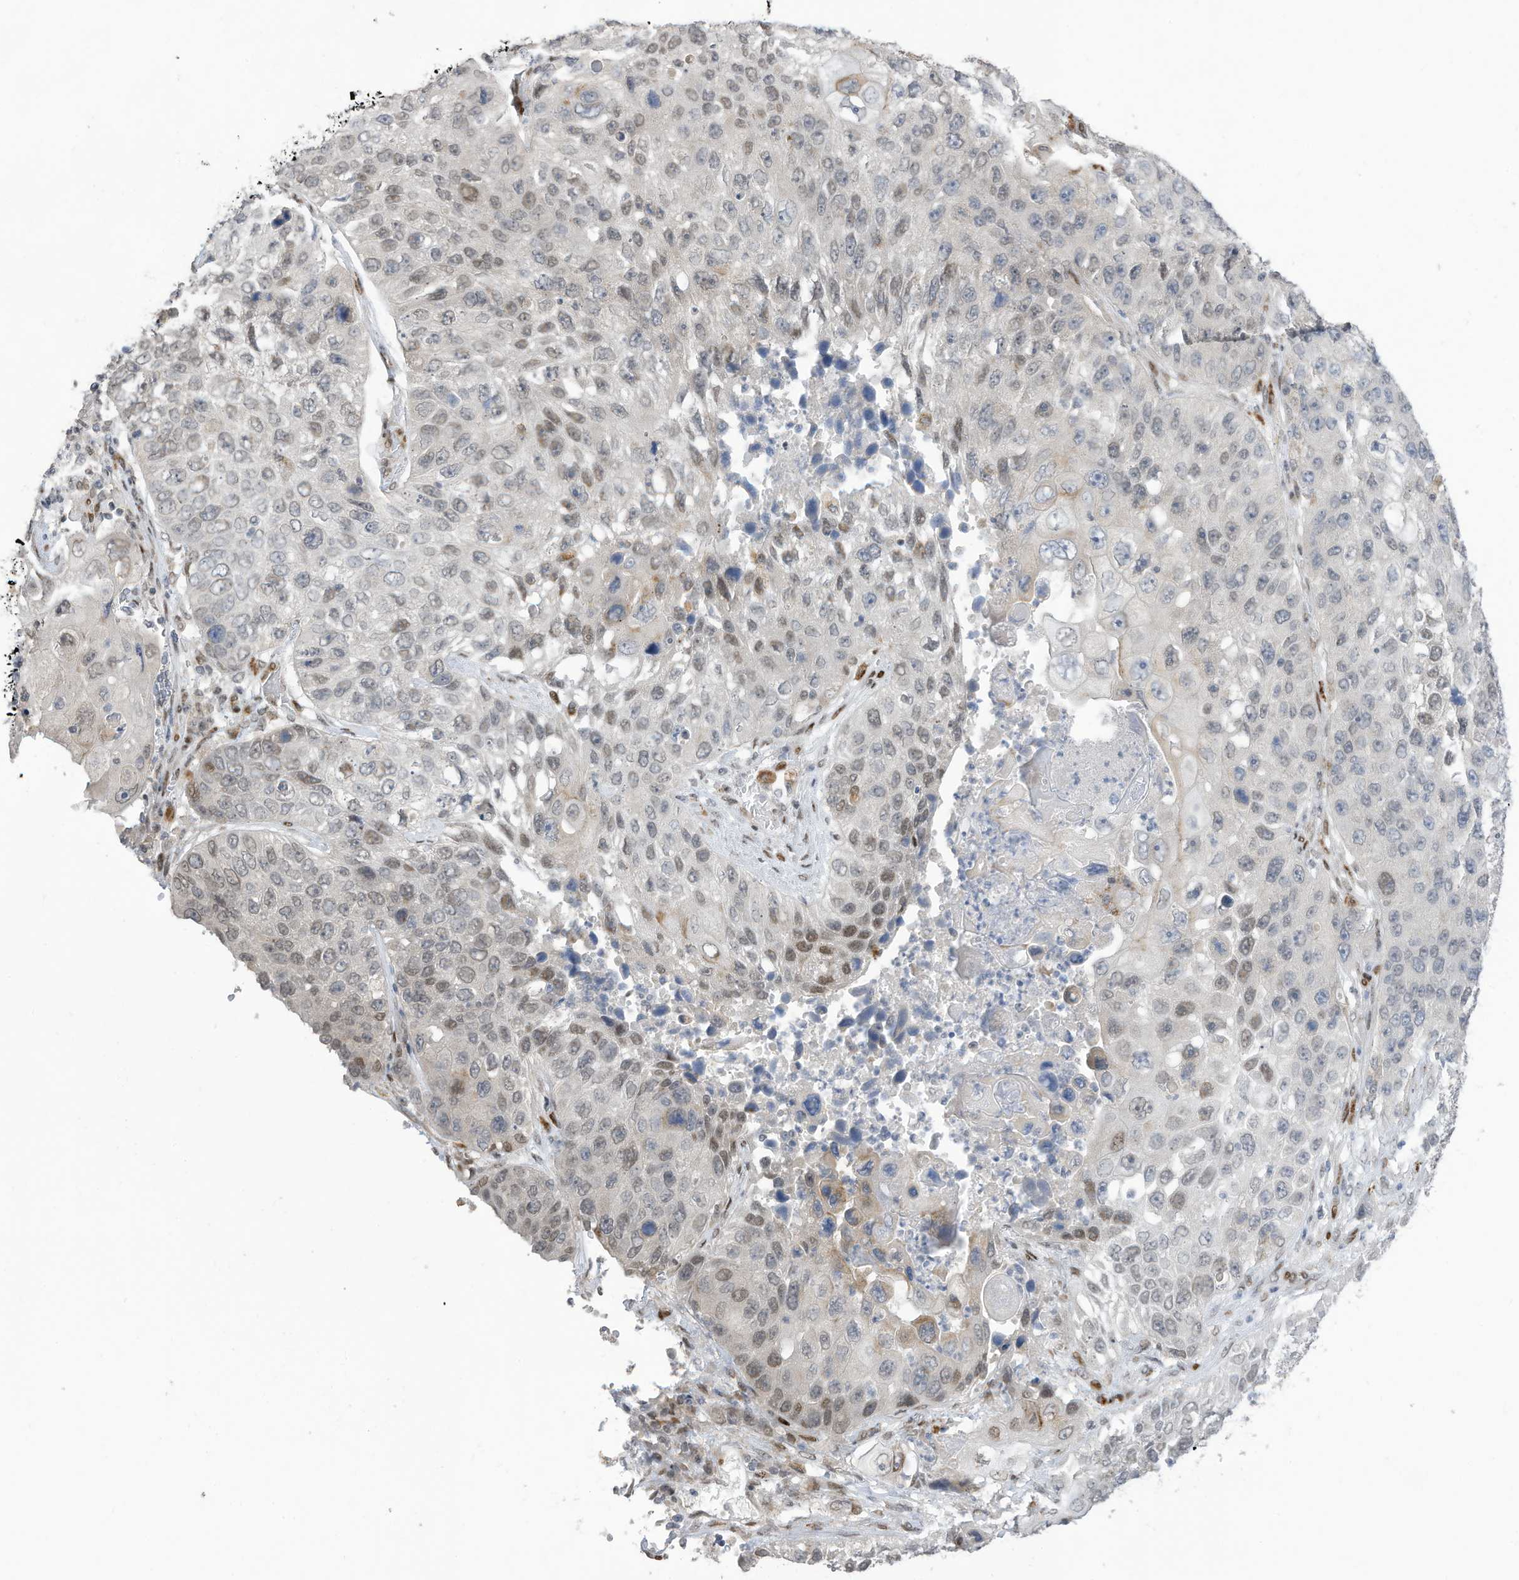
{"staining": {"intensity": "weak", "quantity": "25%-75%", "location": "nuclear"}, "tissue": "lung cancer", "cell_type": "Tumor cells", "image_type": "cancer", "snomed": [{"axis": "morphology", "description": "Squamous cell carcinoma, NOS"}, {"axis": "topography", "description": "Lung"}], "caption": "Squamous cell carcinoma (lung) stained with a protein marker displays weak staining in tumor cells.", "gene": "RABL3", "patient": {"sex": "male", "age": 61}}